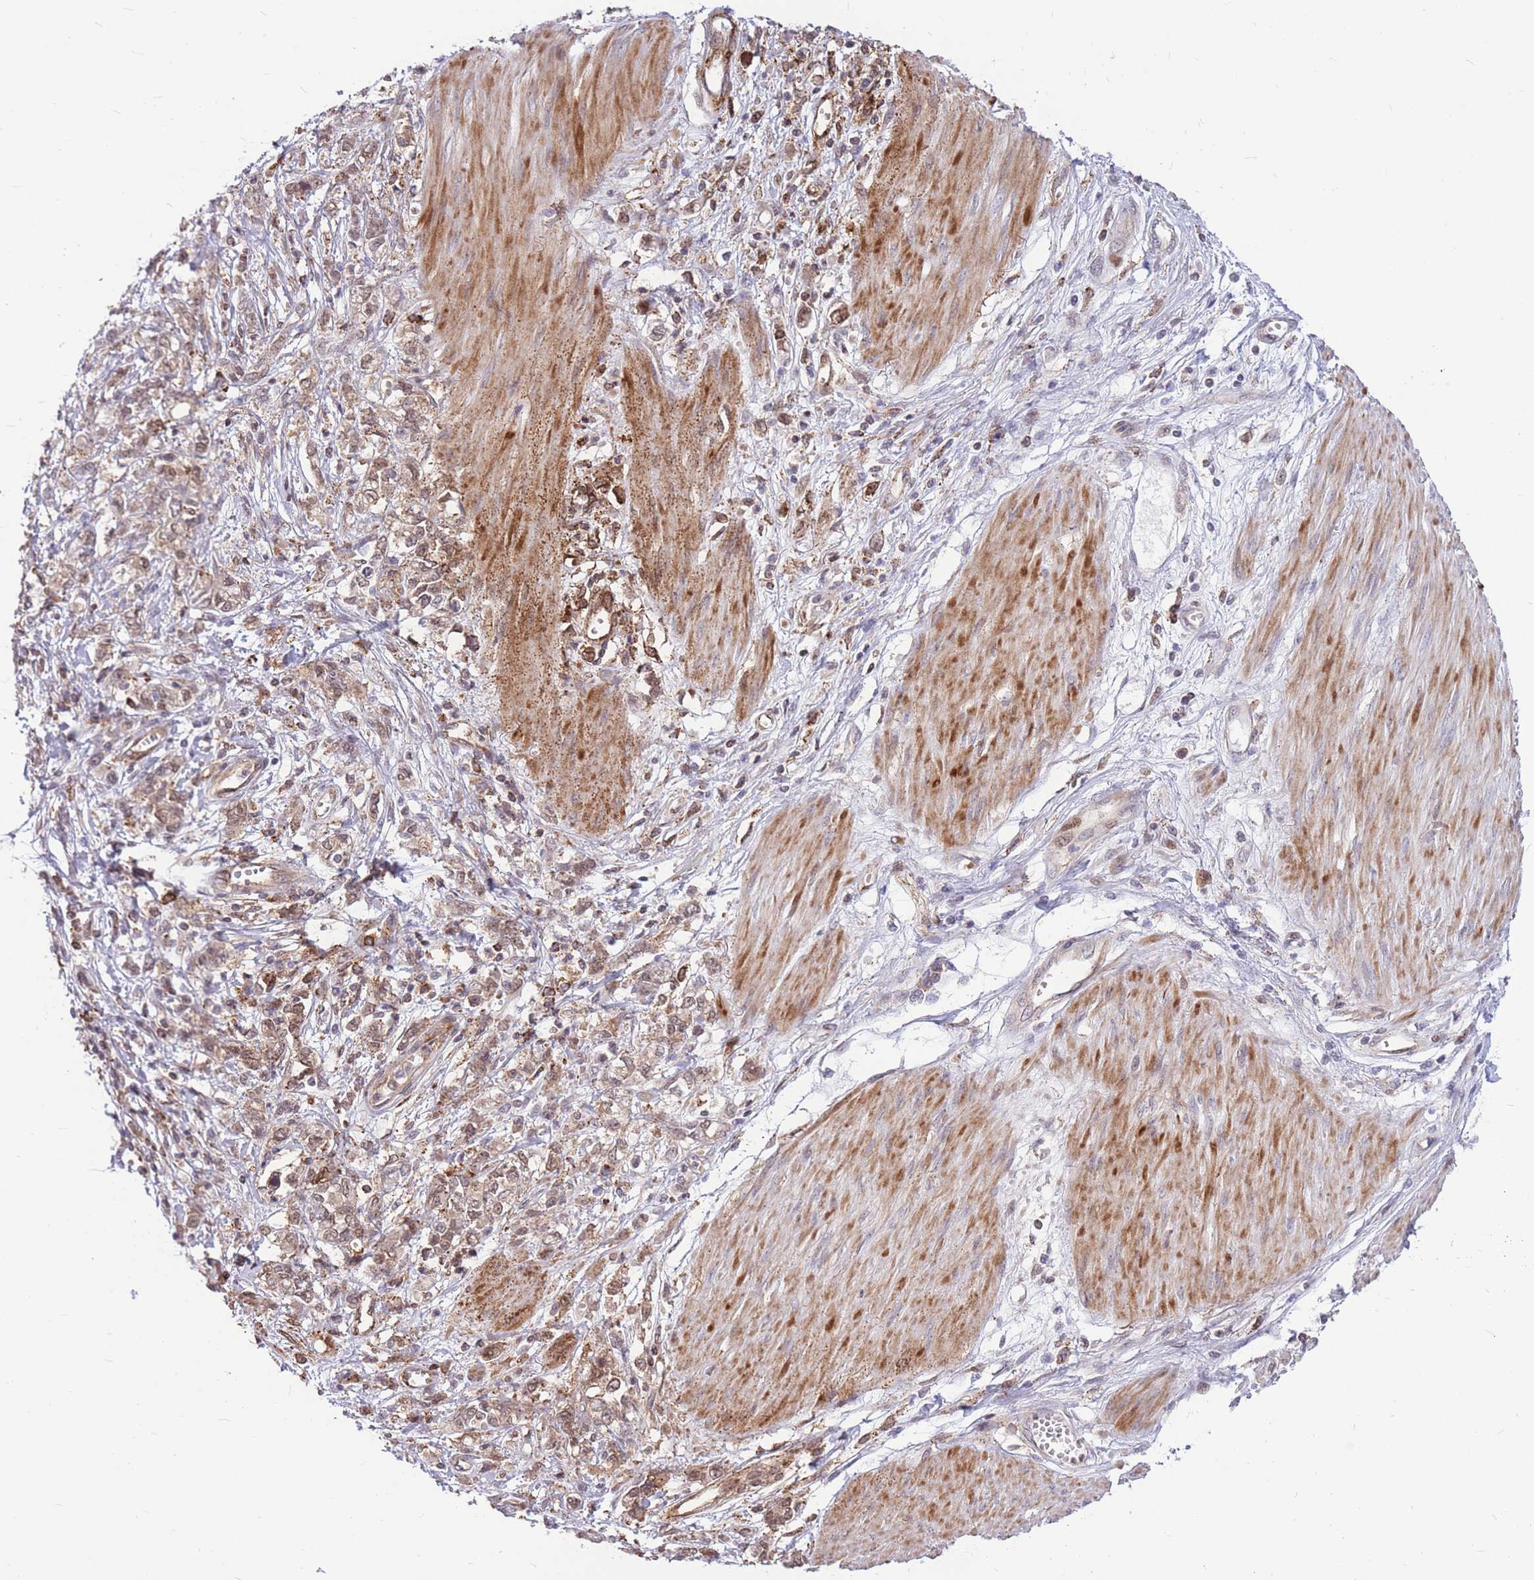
{"staining": {"intensity": "moderate", "quantity": ">75%", "location": "cytoplasmic/membranous,nuclear"}, "tissue": "stomach cancer", "cell_type": "Tumor cells", "image_type": "cancer", "snomed": [{"axis": "morphology", "description": "Adenocarcinoma, NOS"}, {"axis": "topography", "description": "Stomach"}], "caption": "Immunohistochemistry (IHC) image of neoplastic tissue: stomach cancer stained using immunohistochemistry (IHC) shows medium levels of moderate protein expression localized specifically in the cytoplasmic/membranous and nuclear of tumor cells, appearing as a cytoplasmic/membranous and nuclear brown color.", "gene": "TCF20", "patient": {"sex": "female", "age": 76}}